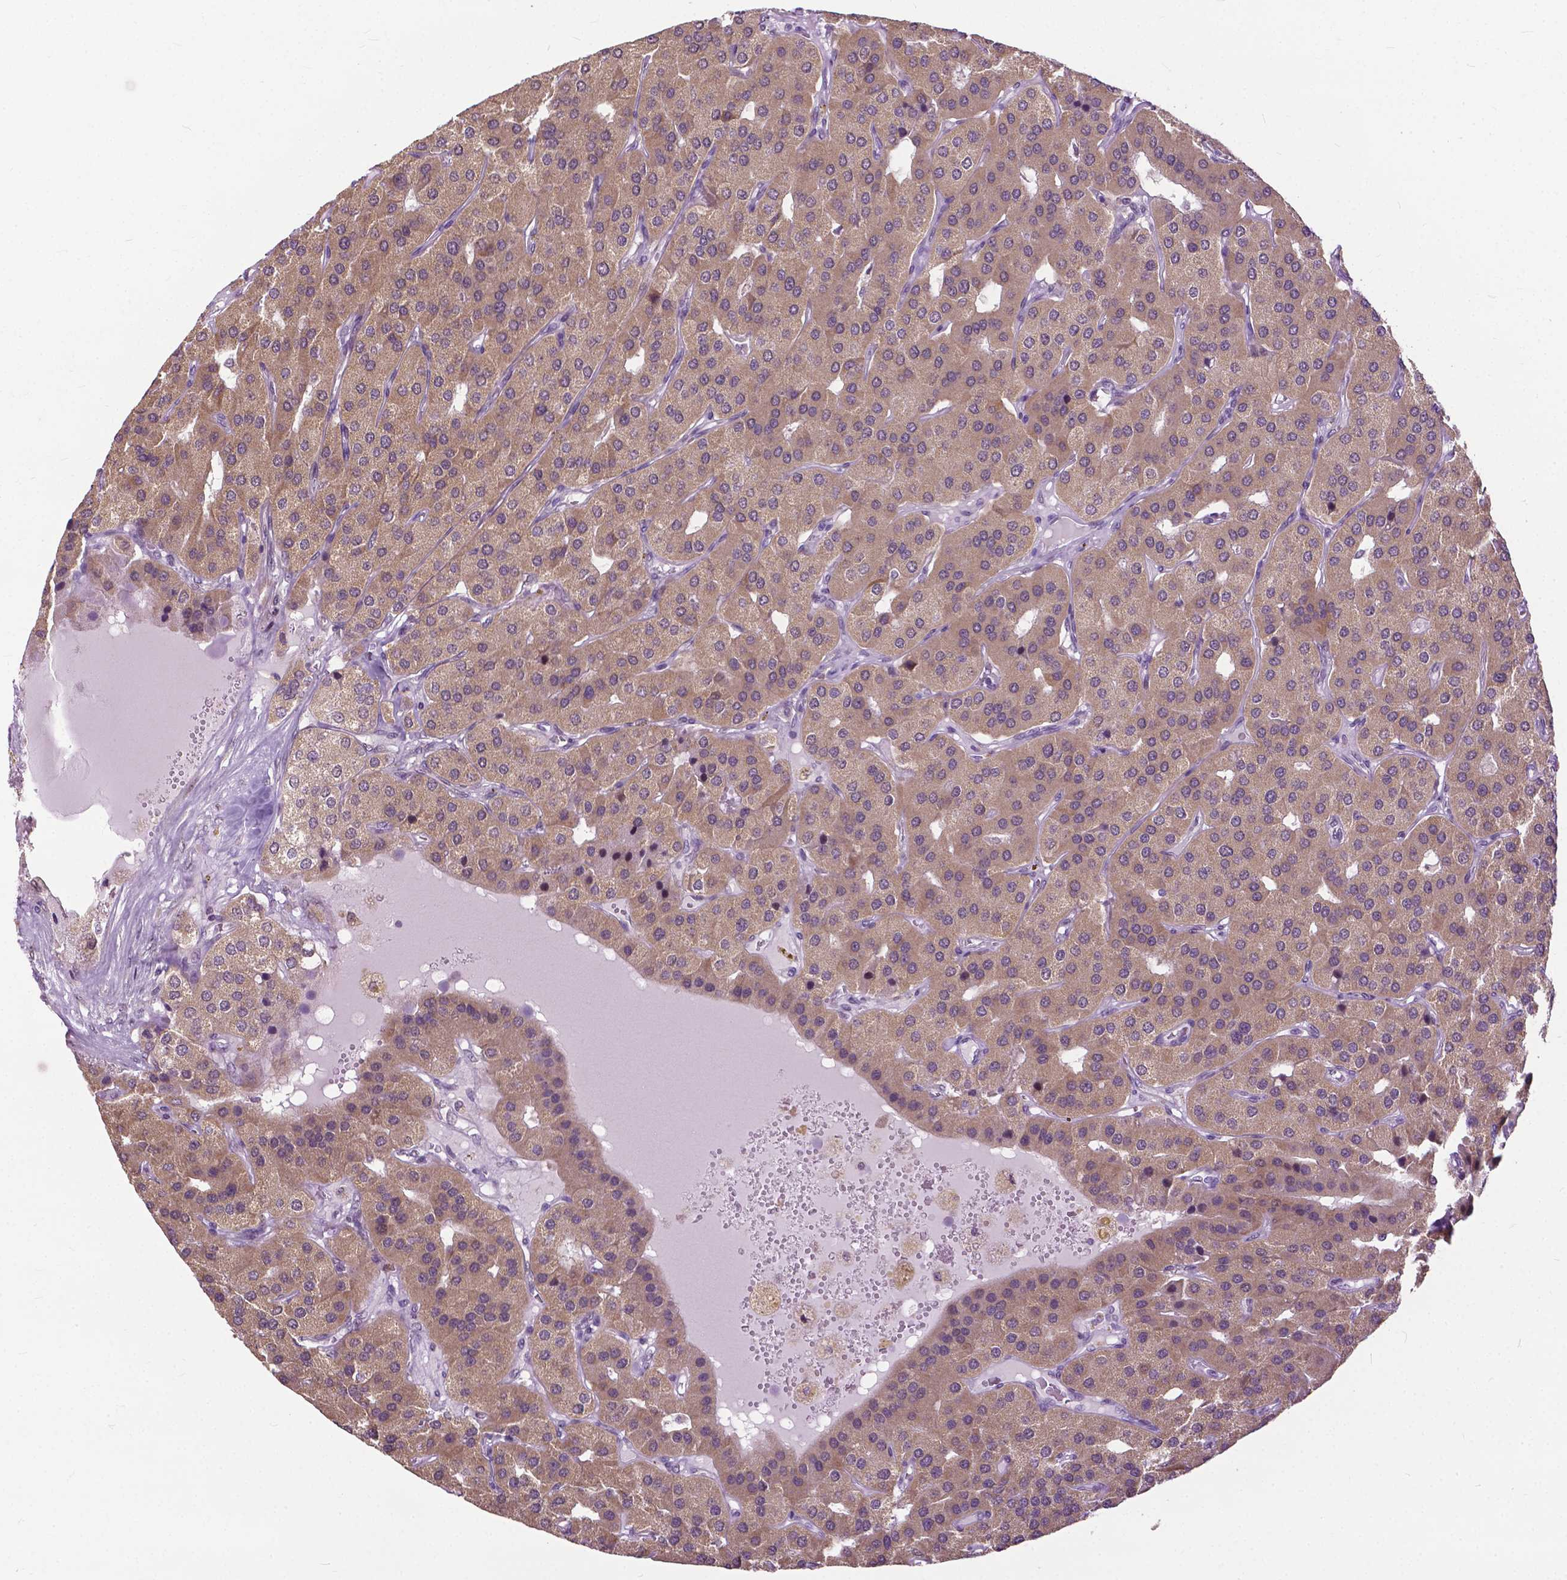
{"staining": {"intensity": "moderate", "quantity": ">75%", "location": "cytoplasmic/membranous"}, "tissue": "parathyroid gland", "cell_type": "Glandular cells", "image_type": "normal", "snomed": [{"axis": "morphology", "description": "Normal tissue, NOS"}, {"axis": "morphology", "description": "Adenoma, NOS"}, {"axis": "topography", "description": "Parathyroid gland"}], "caption": "A brown stain highlights moderate cytoplasmic/membranous positivity of a protein in glandular cells of benign human parathyroid gland.", "gene": "TTC9B", "patient": {"sex": "female", "age": 86}}